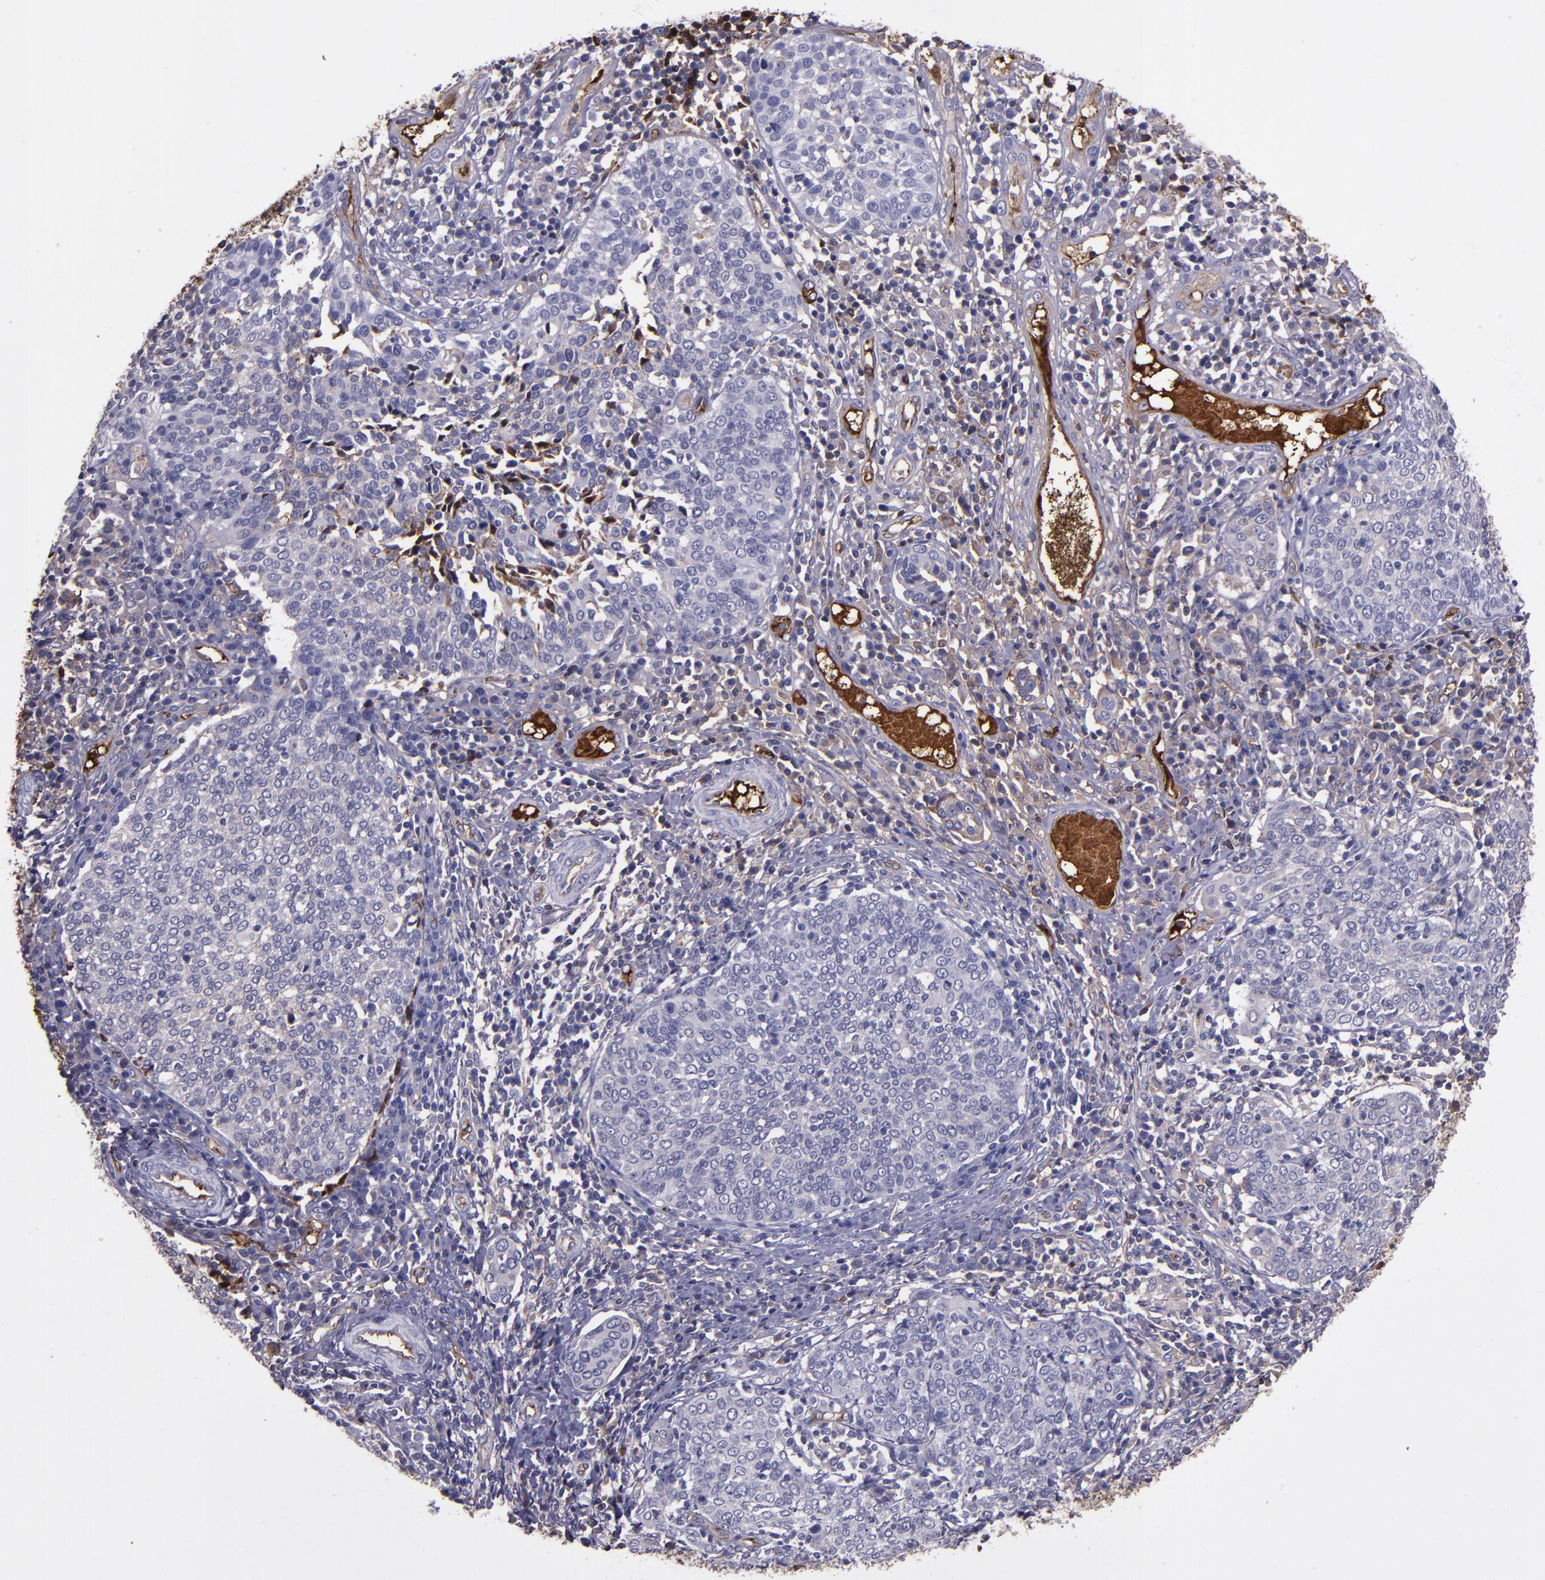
{"staining": {"intensity": "negative", "quantity": "none", "location": "none"}, "tissue": "cervical cancer", "cell_type": "Tumor cells", "image_type": "cancer", "snomed": [{"axis": "morphology", "description": "Squamous cell carcinoma, NOS"}, {"axis": "topography", "description": "Cervix"}], "caption": "Tumor cells show no significant staining in cervical cancer (squamous cell carcinoma).", "gene": "A2M", "patient": {"sex": "female", "age": 40}}